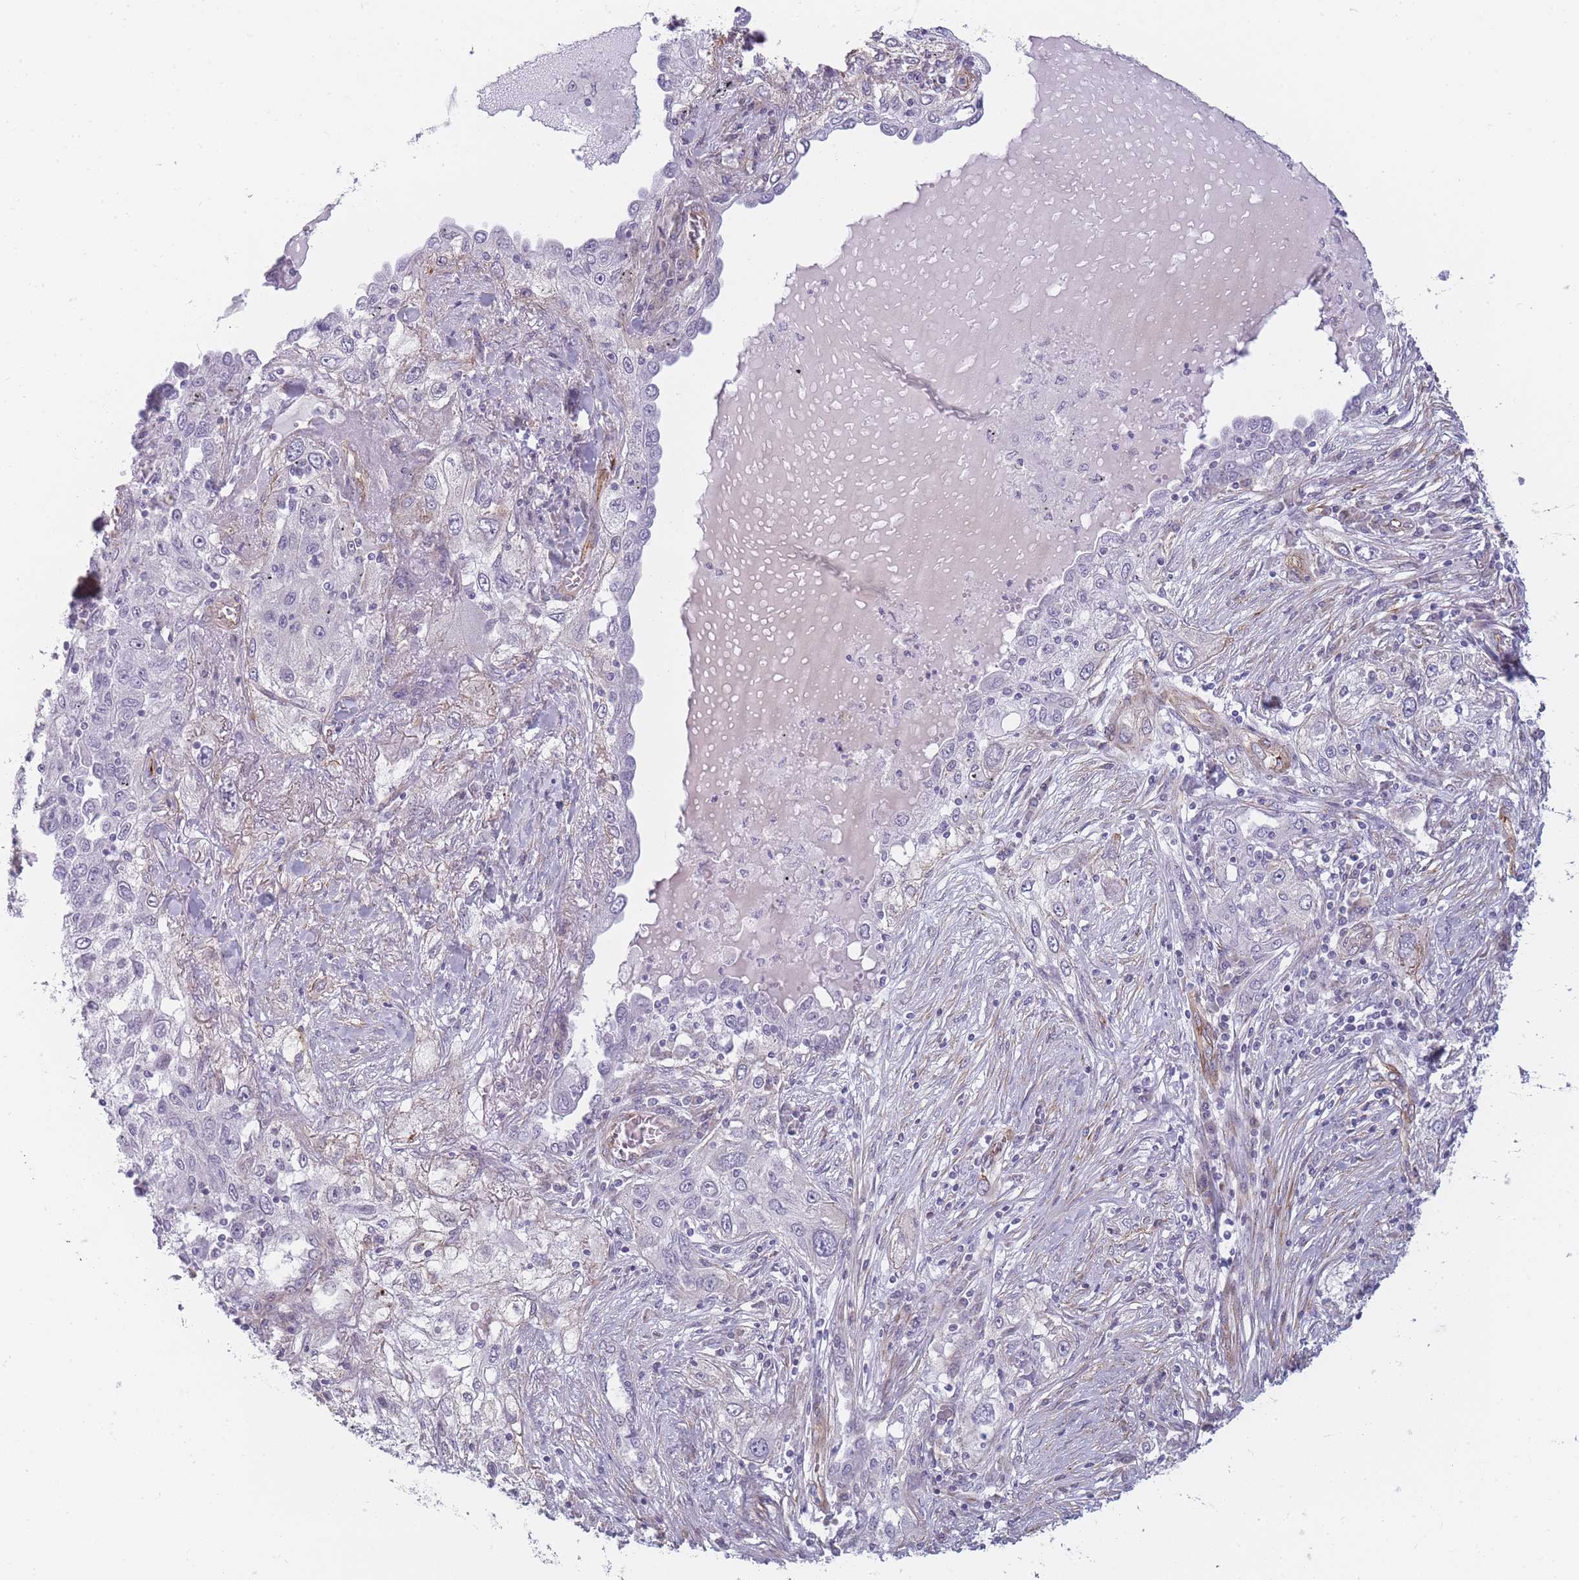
{"staining": {"intensity": "negative", "quantity": "none", "location": "none"}, "tissue": "lung cancer", "cell_type": "Tumor cells", "image_type": "cancer", "snomed": [{"axis": "morphology", "description": "Squamous cell carcinoma, NOS"}, {"axis": "topography", "description": "Lung"}], "caption": "Photomicrograph shows no significant protein staining in tumor cells of lung cancer.", "gene": "OR6B3", "patient": {"sex": "female", "age": 69}}